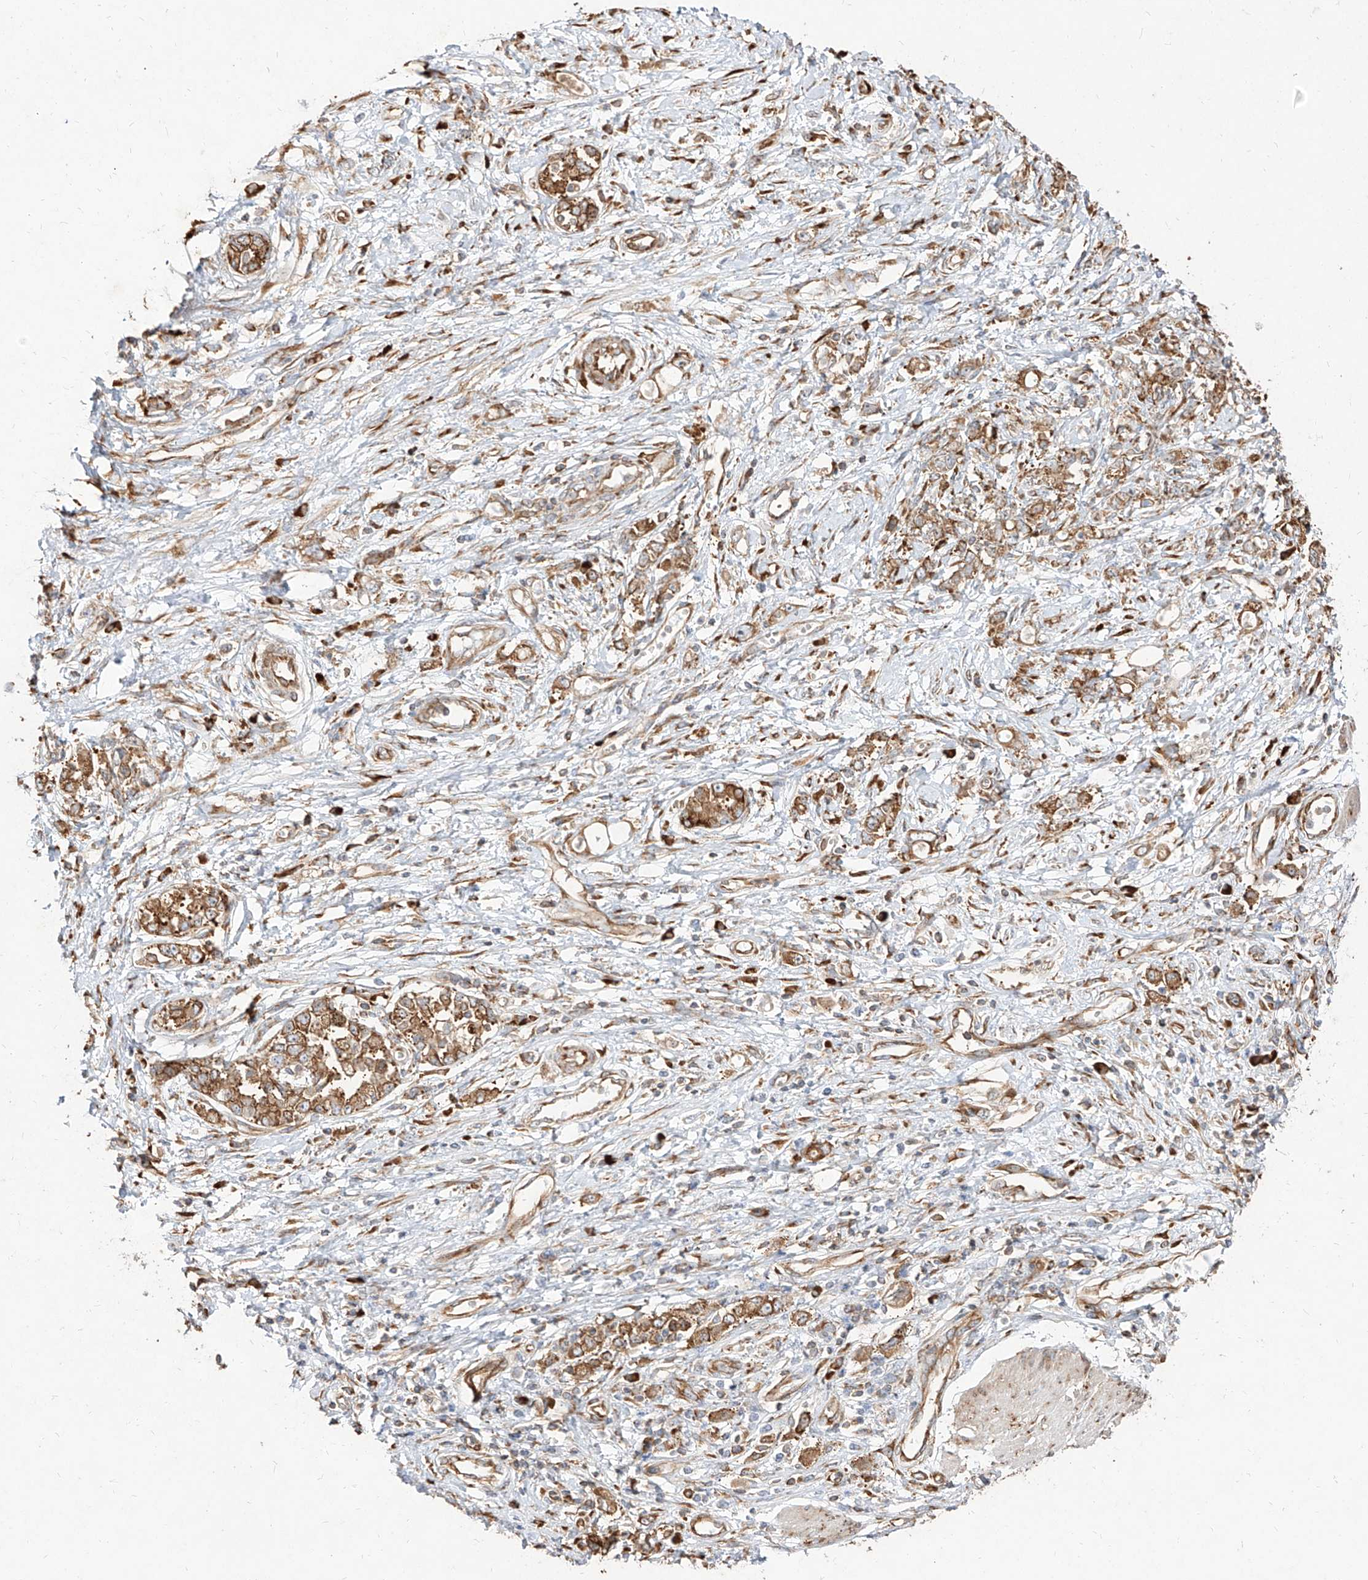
{"staining": {"intensity": "moderate", "quantity": ">75%", "location": "cytoplasmic/membranous"}, "tissue": "stomach cancer", "cell_type": "Tumor cells", "image_type": "cancer", "snomed": [{"axis": "morphology", "description": "Adenocarcinoma, NOS"}, {"axis": "topography", "description": "Stomach"}], "caption": "Immunohistochemical staining of human stomach adenocarcinoma shows medium levels of moderate cytoplasmic/membranous protein positivity in approximately >75% of tumor cells.", "gene": "RPS25", "patient": {"sex": "female", "age": 76}}